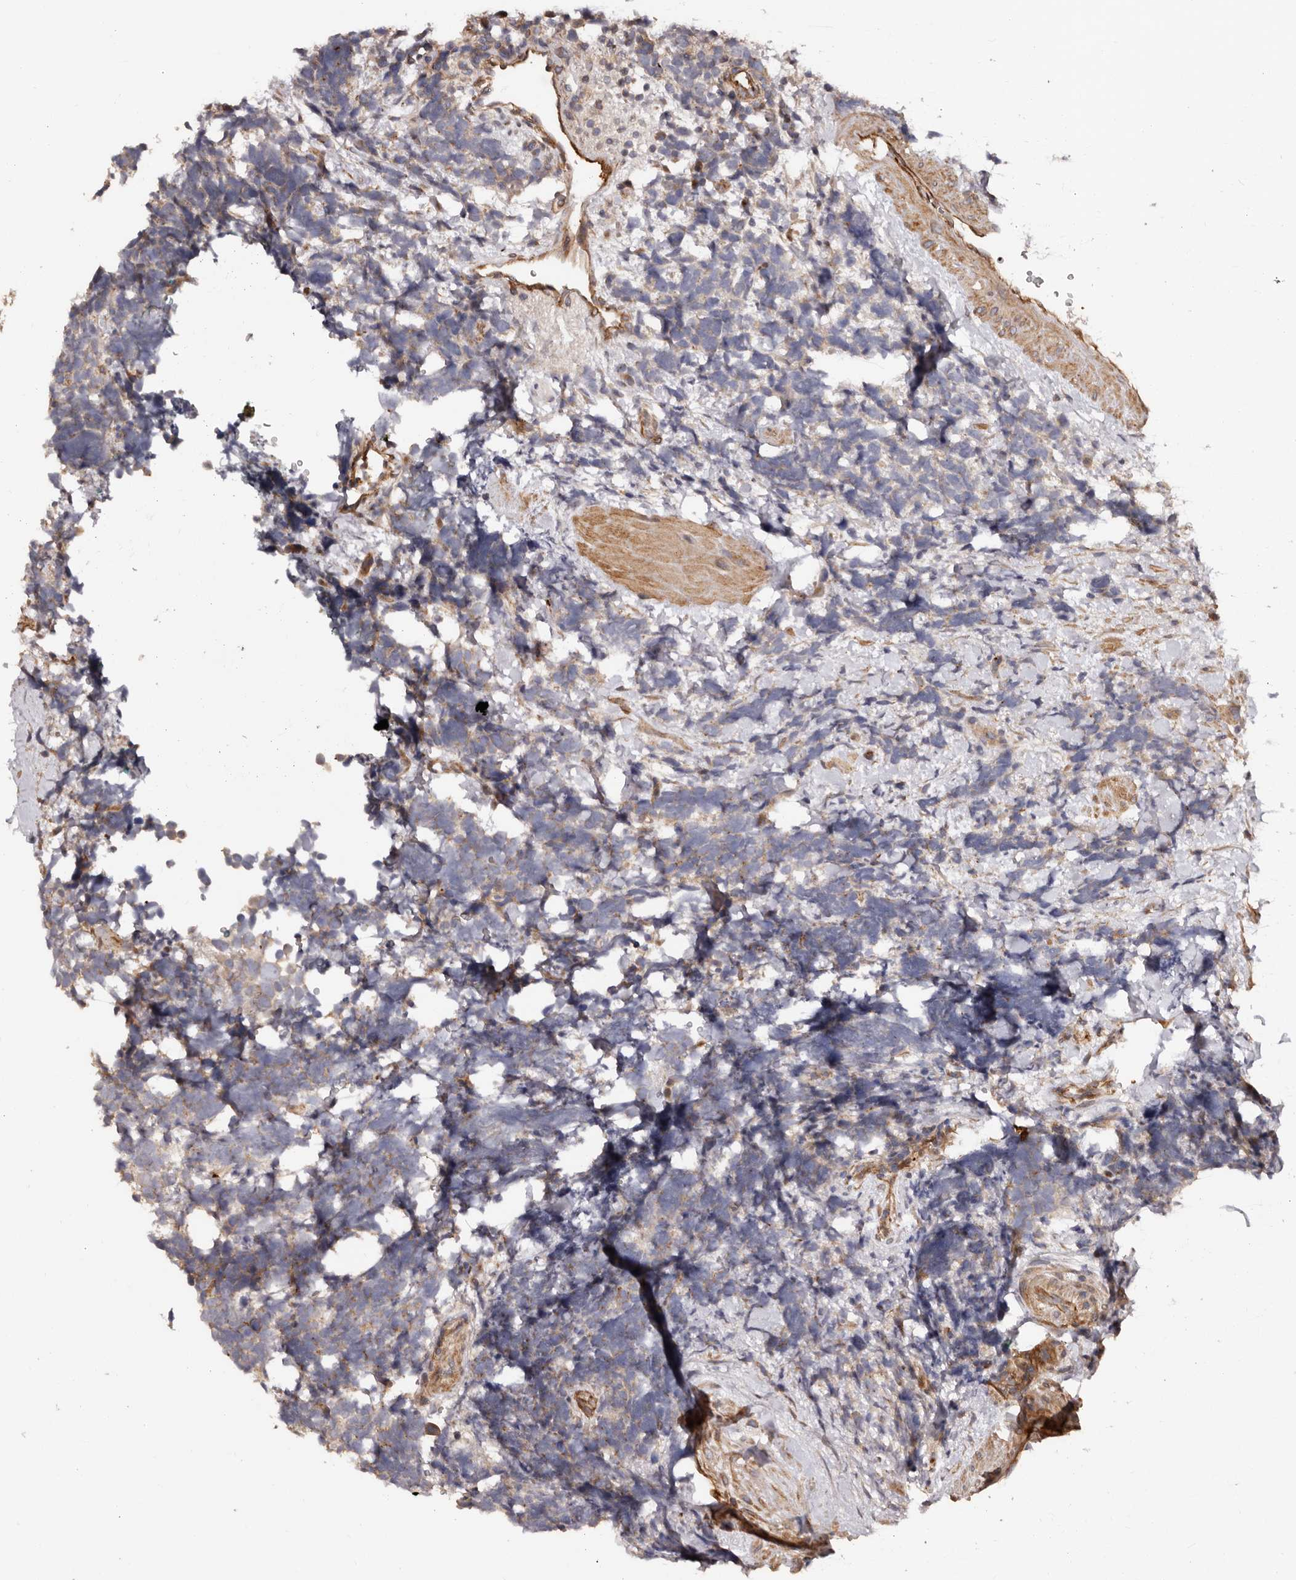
{"staining": {"intensity": "weak", "quantity": ">75%", "location": "cytoplasmic/membranous"}, "tissue": "urothelial cancer", "cell_type": "Tumor cells", "image_type": "cancer", "snomed": [{"axis": "morphology", "description": "Urothelial carcinoma, High grade"}, {"axis": "topography", "description": "Urinary bladder"}], "caption": "A brown stain labels weak cytoplasmic/membranous positivity of a protein in urothelial cancer tumor cells.", "gene": "GTPBP1", "patient": {"sex": "female", "age": 82}}